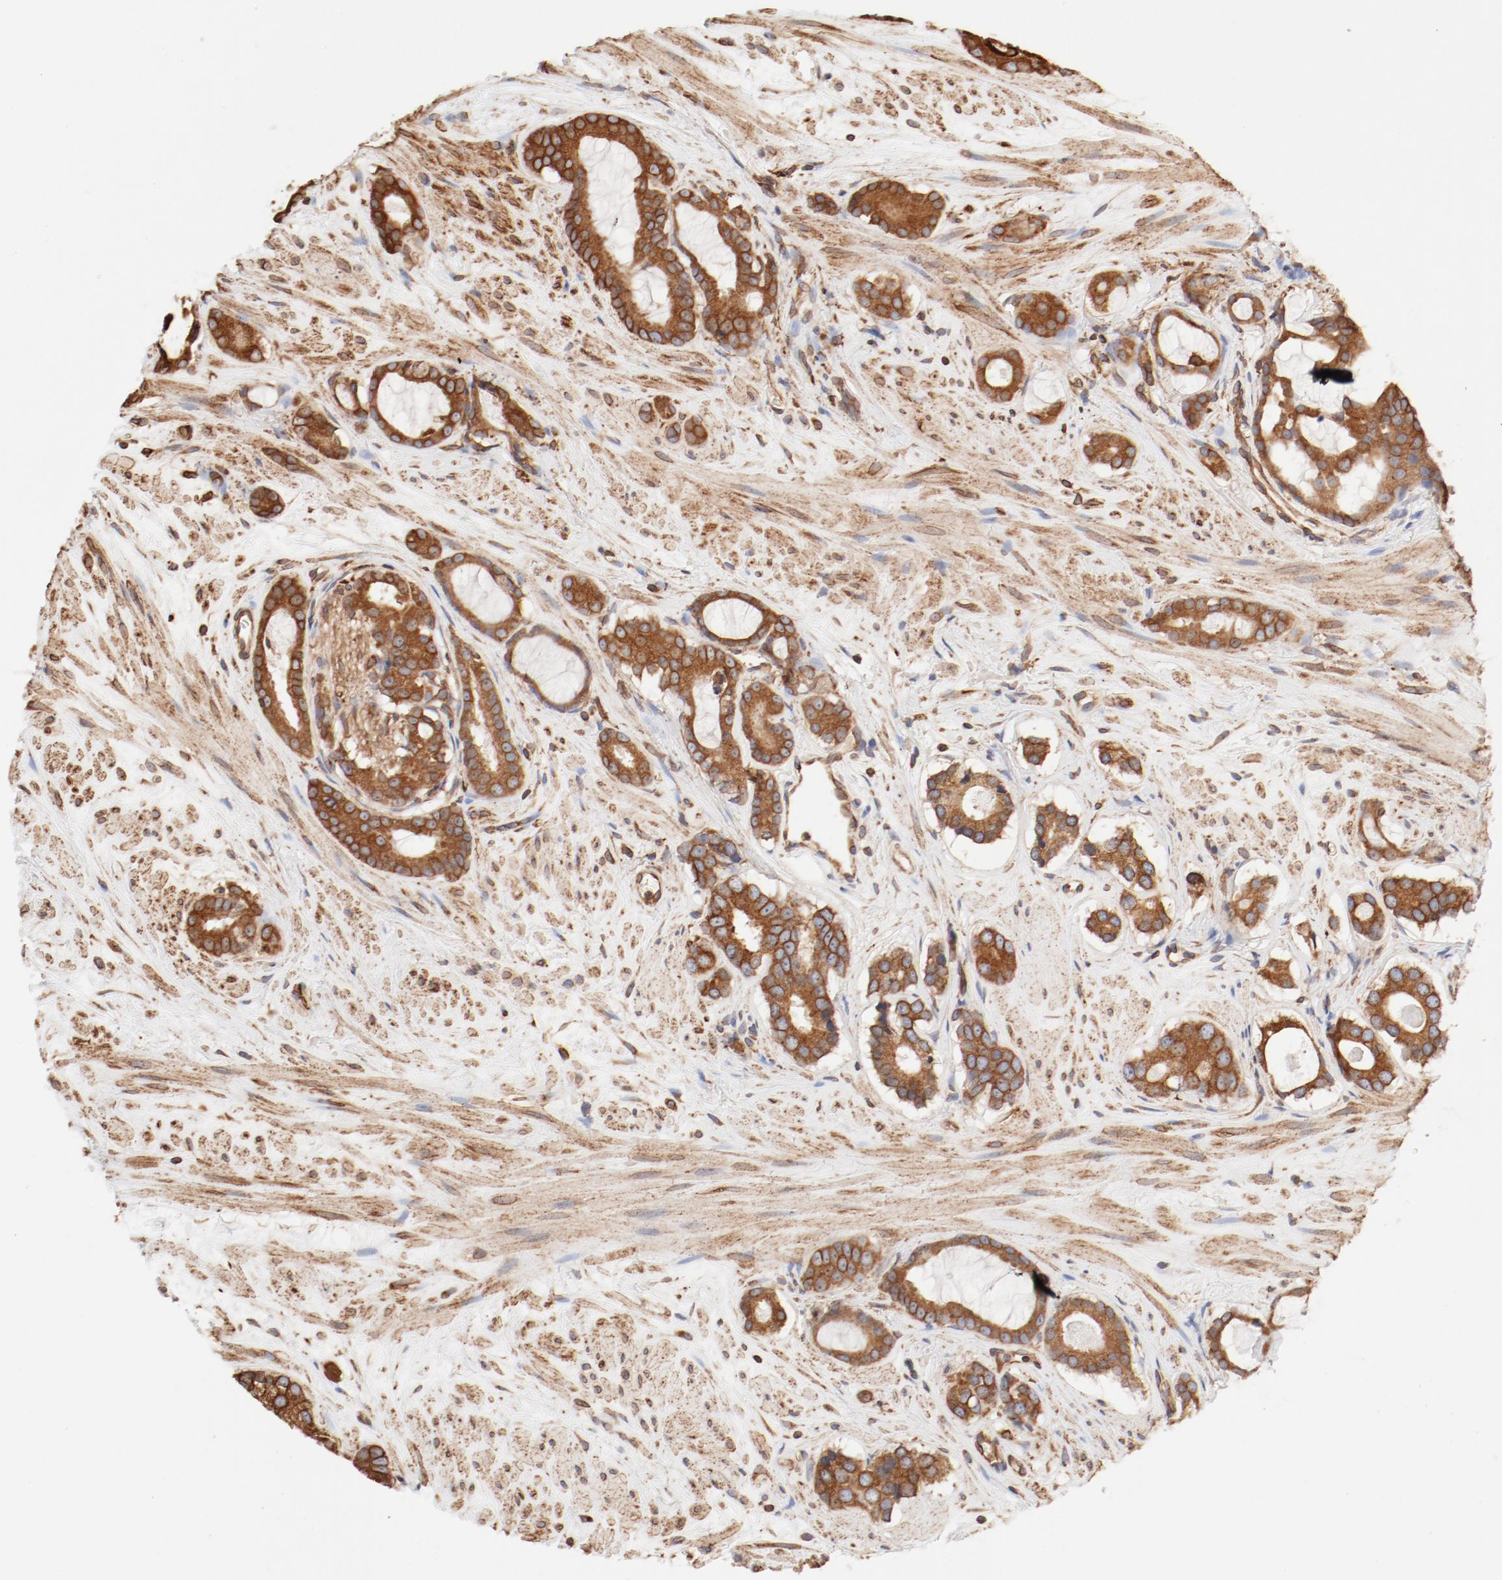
{"staining": {"intensity": "moderate", "quantity": "25%-75%", "location": "cytoplasmic/membranous"}, "tissue": "prostate cancer", "cell_type": "Tumor cells", "image_type": "cancer", "snomed": [{"axis": "morphology", "description": "Adenocarcinoma, Low grade"}, {"axis": "topography", "description": "Prostate"}], "caption": "Moderate cytoplasmic/membranous expression for a protein is seen in approximately 25%-75% of tumor cells of prostate cancer using immunohistochemistry.", "gene": "BCAP31", "patient": {"sex": "male", "age": 57}}